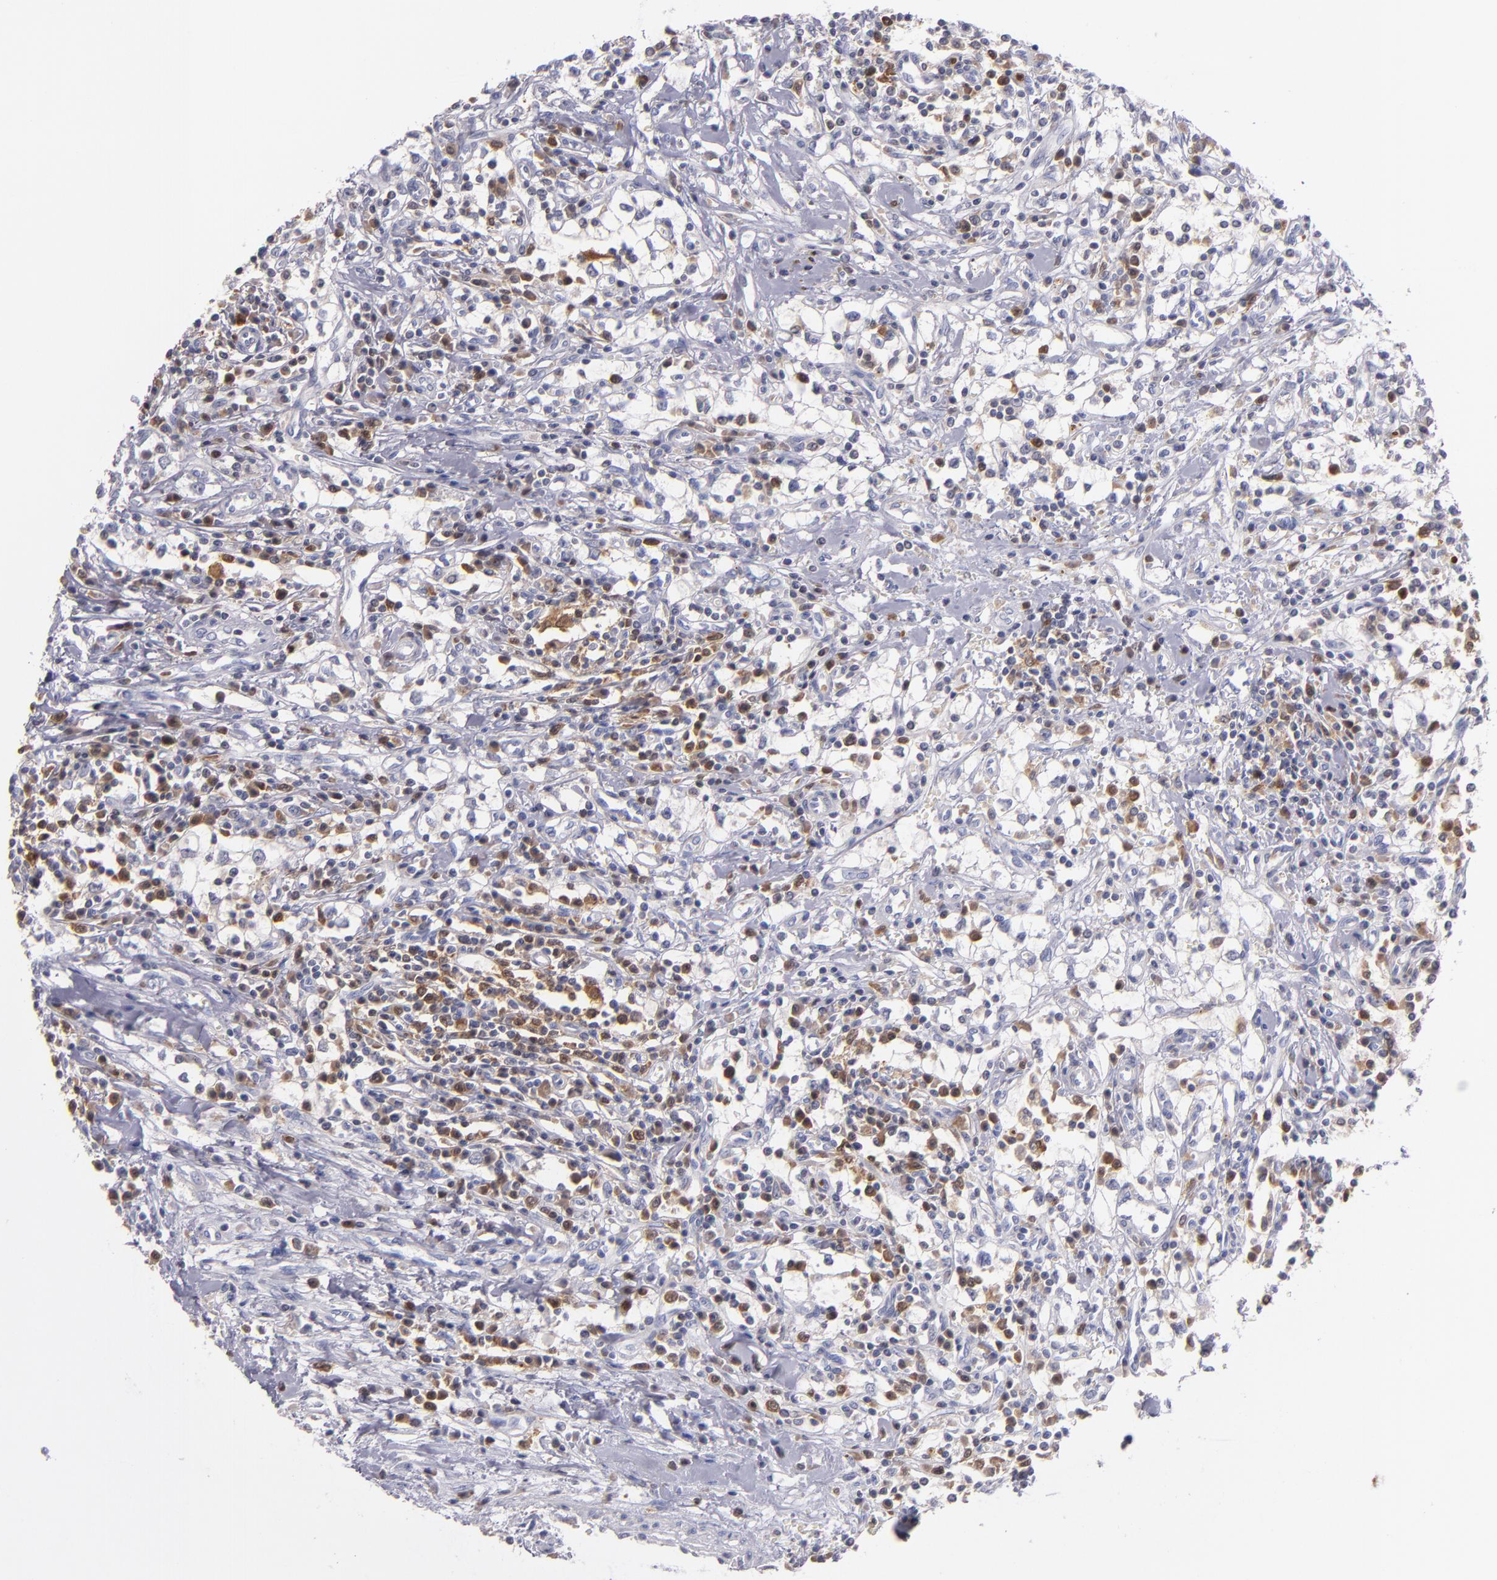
{"staining": {"intensity": "negative", "quantity": "none", "location": "none"}, "tissue": "renal cancer", "cell_type": "Tumor cells", "image_type": "cancer", "snomed": [{"axis": "morphology", "description": "Adenocarcinoma, NOS"}, {"axis": "topography", "description": "Kidney"}], "caption": "Human renal cancer (adenocarcinoma) stained for a protein using immunohistochemistry (IHC) reveals no staining in tumor cells.", "gene": "PRKCD", "patient": {"sex": "male", "age": 82}}